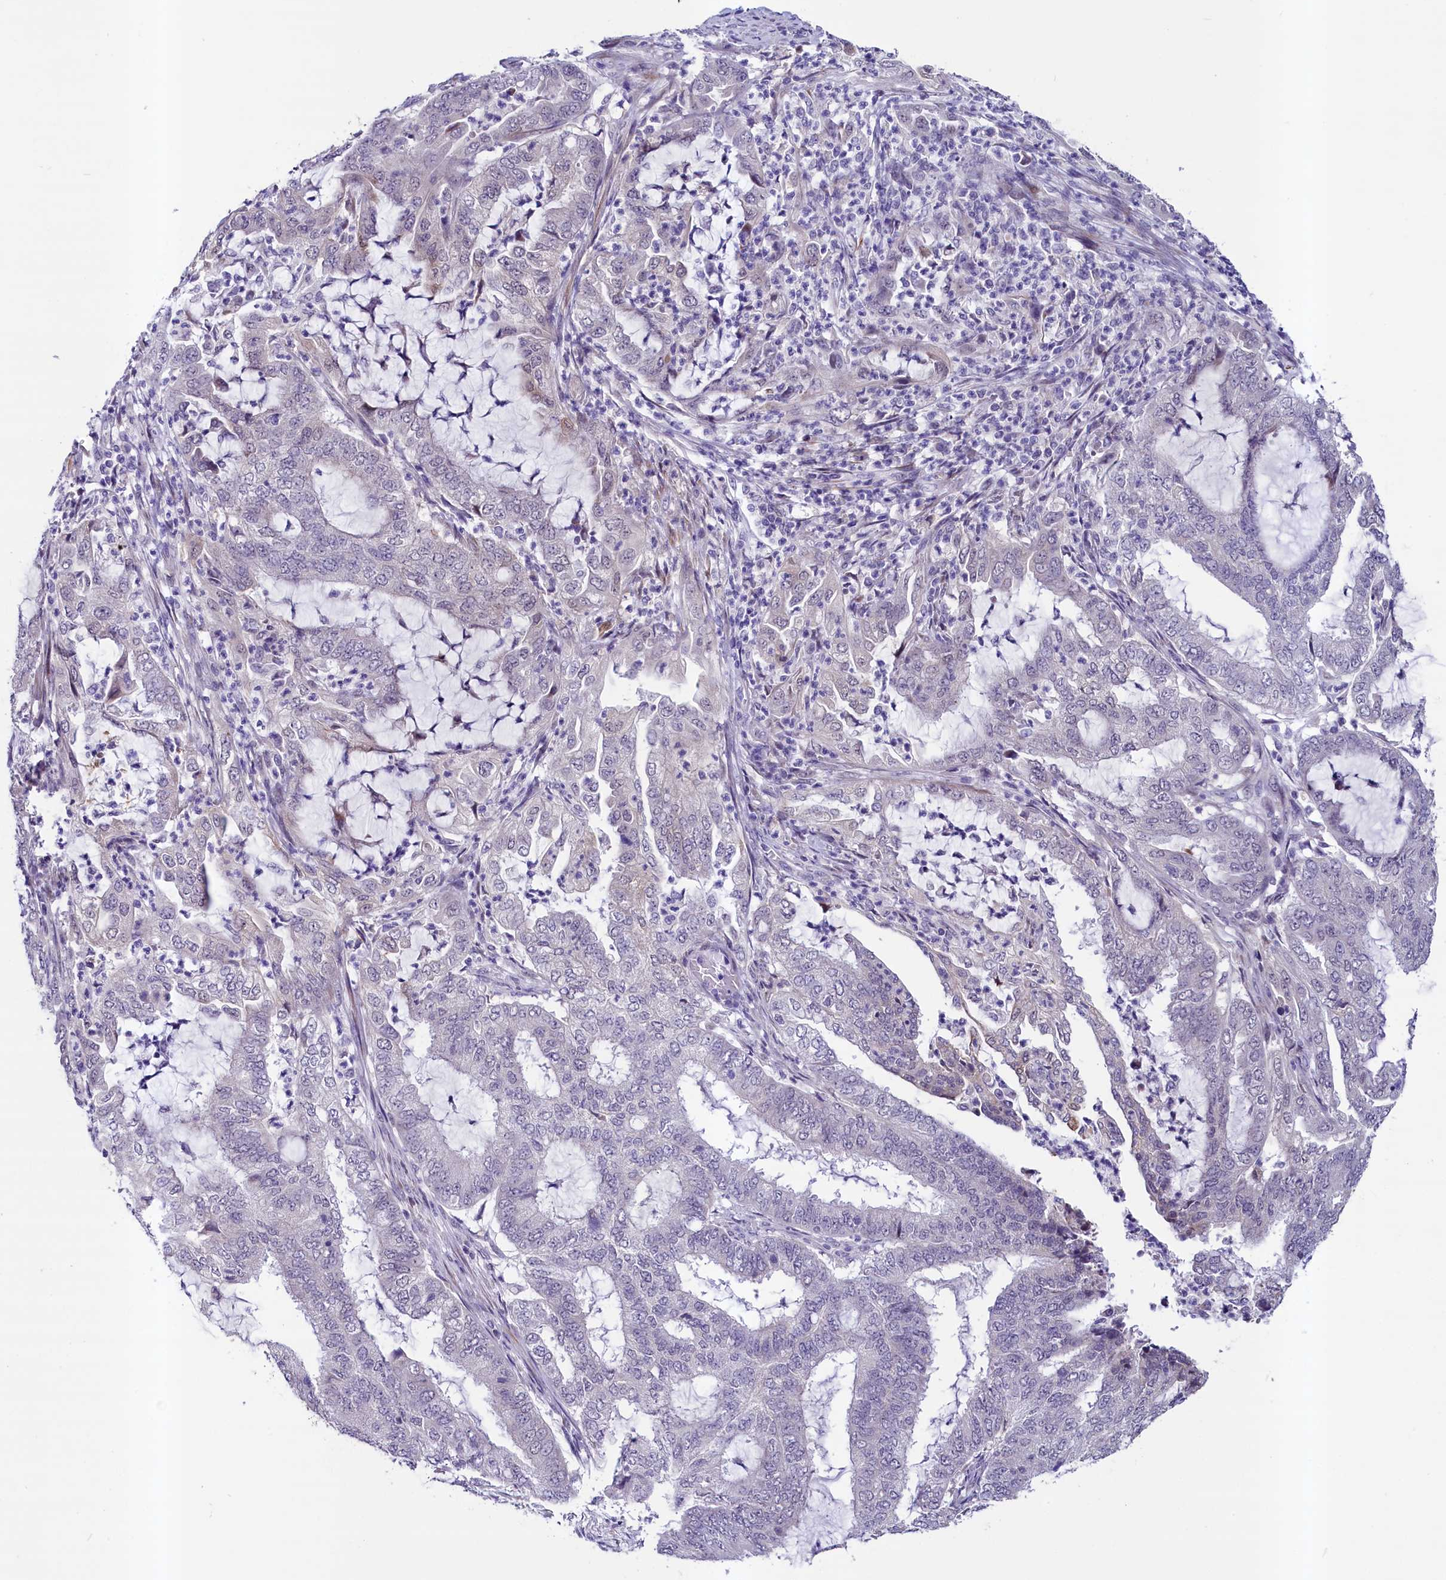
{"staining": {"intensity": "negative", "quantity": "none", "location": "none"}, "tissue": "endometrial cancer", "cell_type": "Tumor cells", "image_type": "cancer", "snomed": [{"axis": "morphology", "description": "Adenocarcinoma, NOS"}, {"axis": "topography", "description": "Endometrium"}], "caption": "DAB (3,3'-diaminobenzidine) immunohistochemical staining of human adenocarcinoma (endometrial) exhibits no significant positivity in tumor cells.", "gene": "SCD5", "patient": {"sex": "female", "age": 51}}